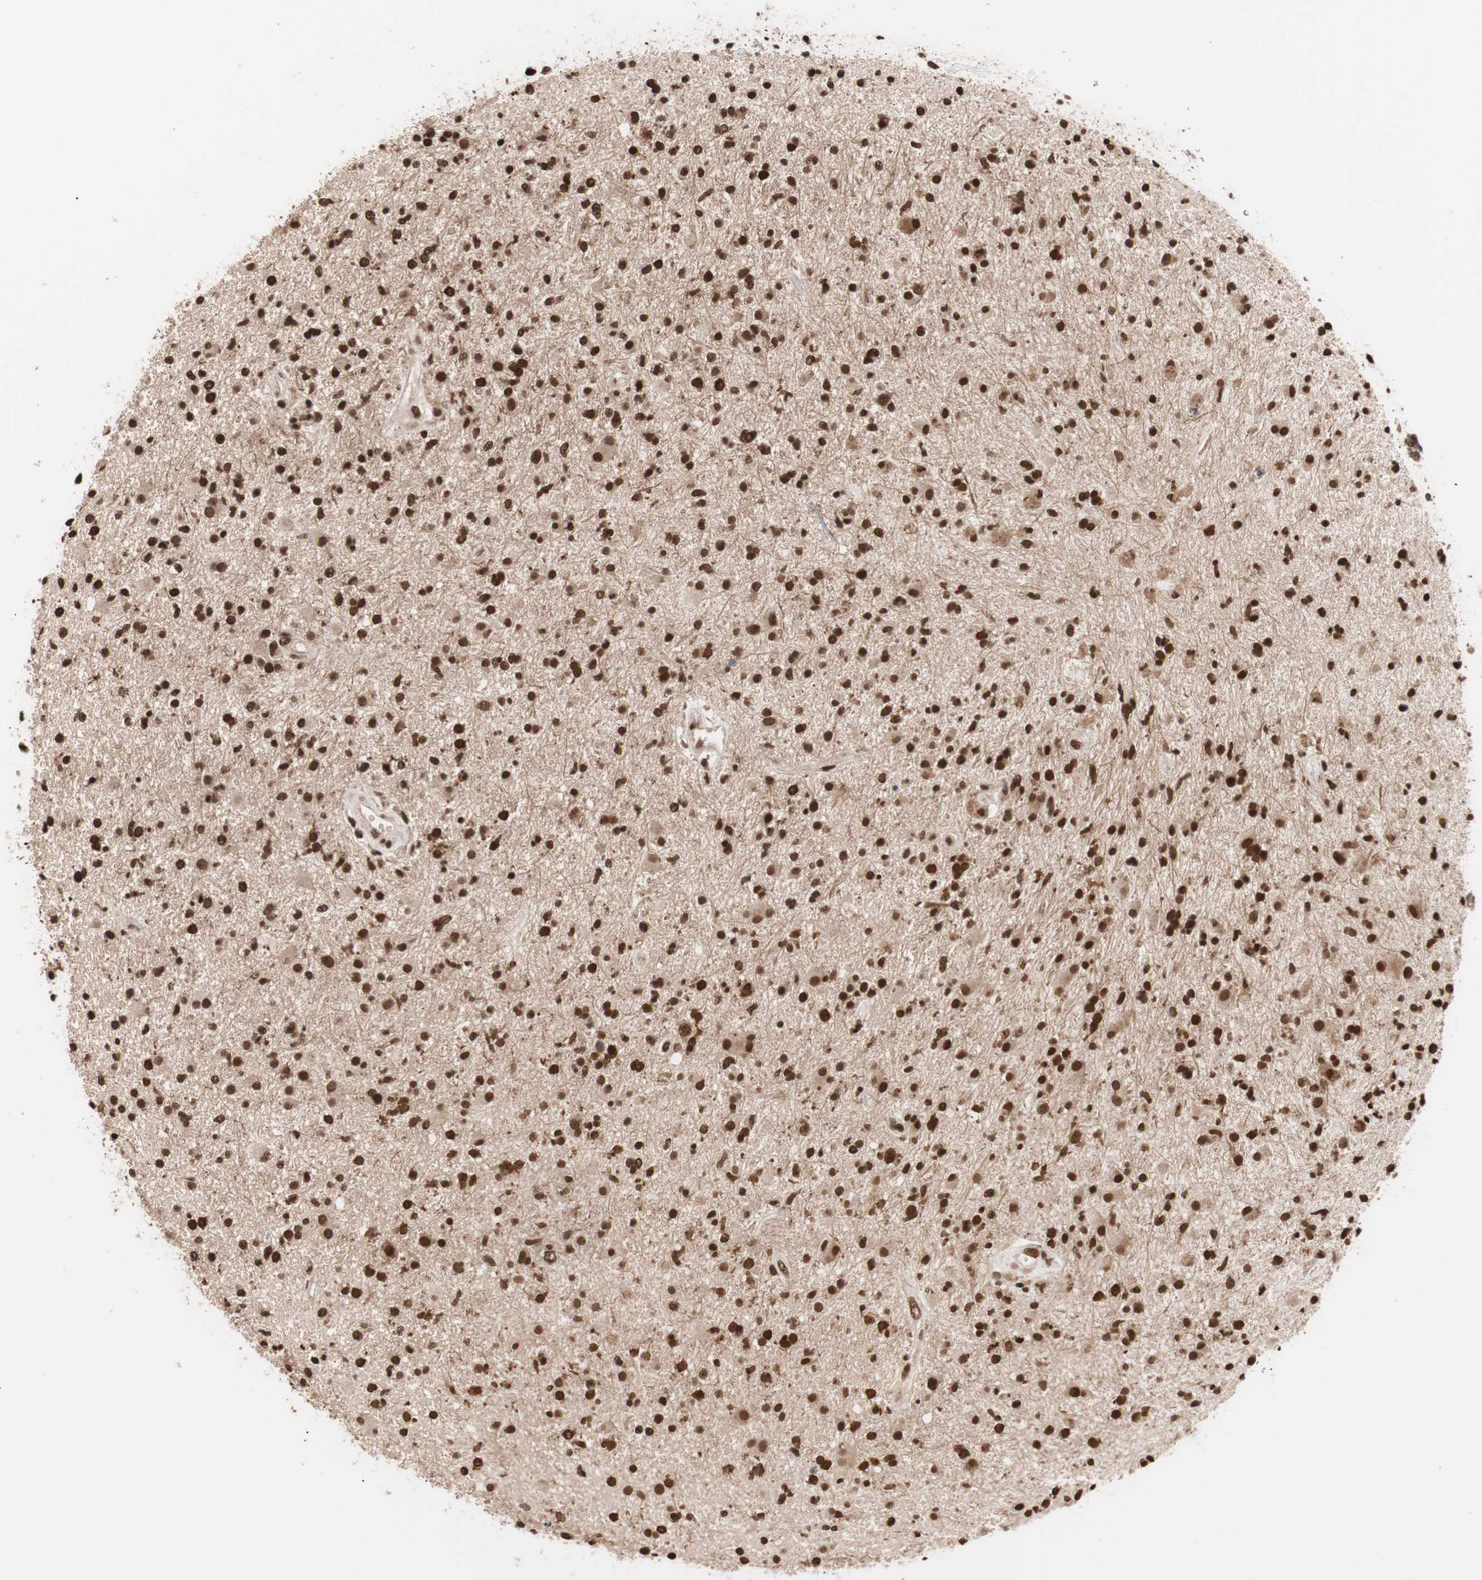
{"staining": {"intensity": "strong", "quantity": ">75%", "location": "nuclear"}, "tissue": "glioma", "cell_type": "Tumor cells", "image_type": "cancer", "snomed": [{"axis": "morphology", "description": "Glioma, malignant, High grade"}, {"axis": "topography", "description": "Brain"}], "caption": "Tumor cells demonstrate high levels of strong nuclear staining in approximately >75% of cells in human malignant glioma (high-grade).", "gene": "CHAMP1", "patient": {"sex": "male", "age": 33}}